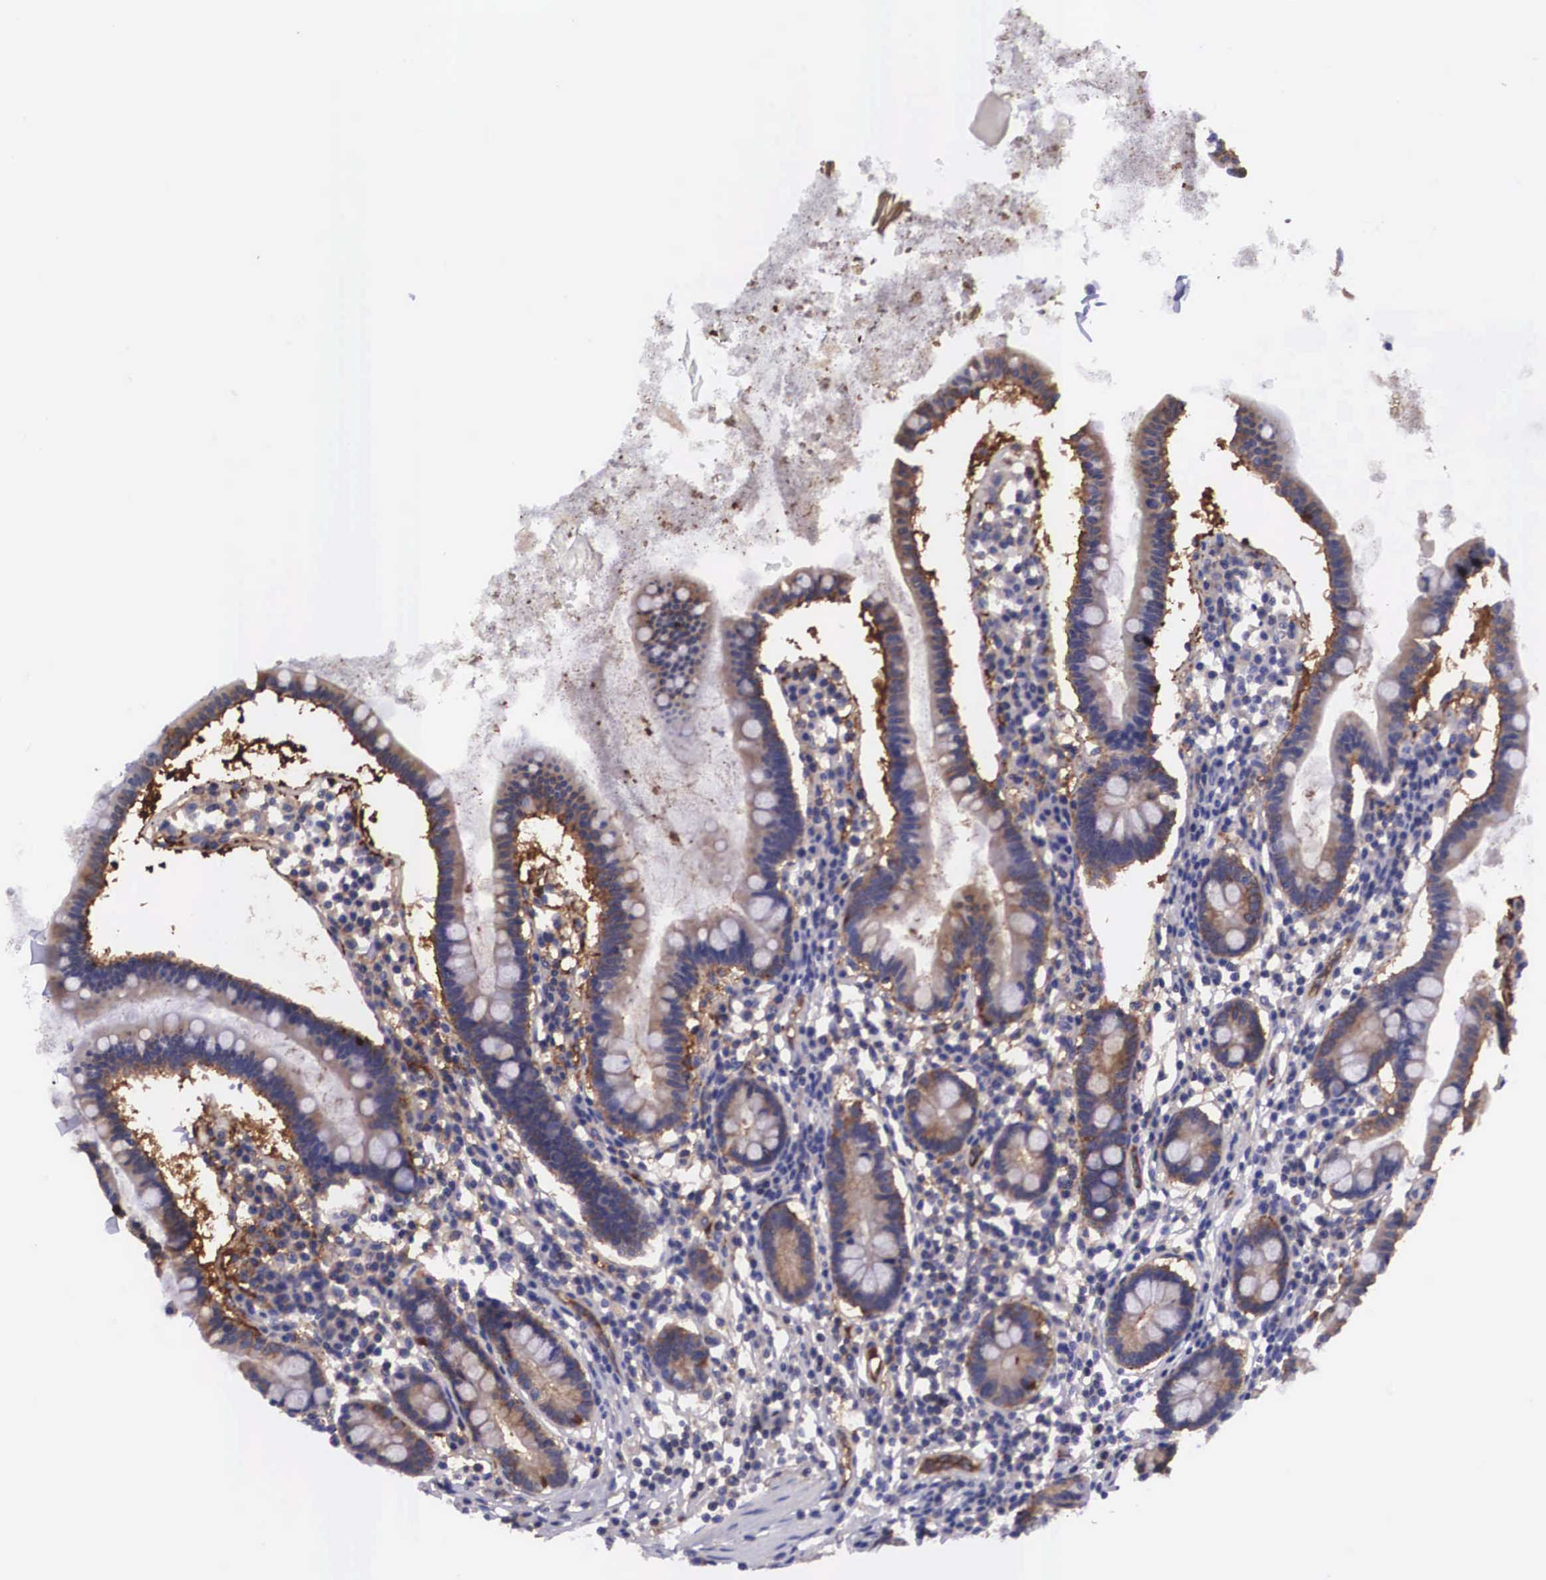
{"staining": {"intensity": "strong", "quantity": ">75%", "location": "cytoplasmic/membranous"}, "tissue": "small intestine", "cell_type": "Glandular cells", "image_type": "normal", "snomed": [{"axis": "morphology", "description": "Normal tissue, NOS"}, {"axis": "topography", "description": "Small intestine"}], "caption": "The micrograph exhibits immunohistochemical staining of benign small intestine. There is strong cytoplasmic/membranous expression is seen in approximately >75% of glandular cells.", "gene": "BCAR1", "patient": {"sex": "female", "age": 37}}